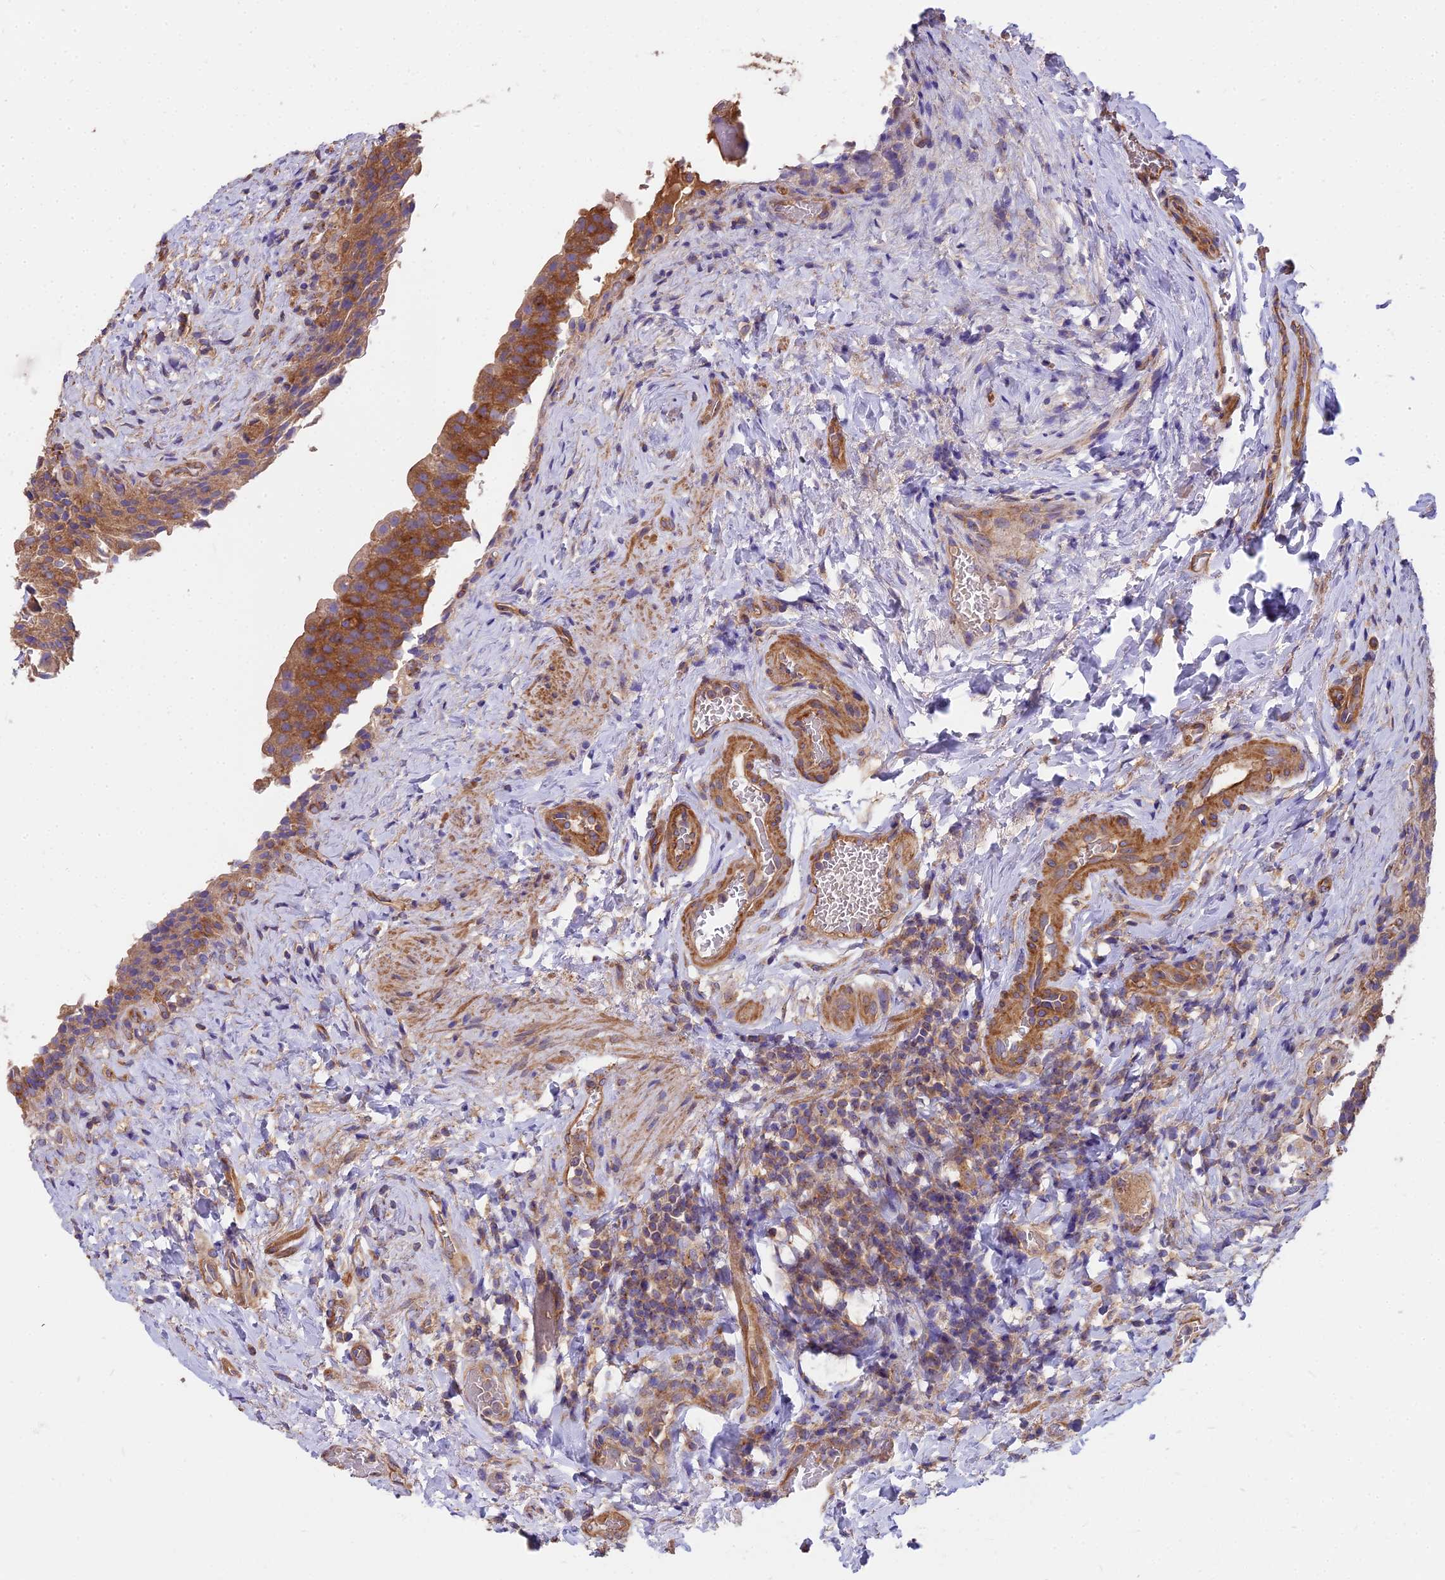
{"staining": {"intensity": "moderate", "quantity": ">75%", "location": "cytoplasmic/membranous"}, "tissue": "urinary bladder", "cell_type": "Urothelial cells", "image_type": "normal", "snomed": [{"axis": "morphology", "description": "Normal tissue, NOS"}, {"axis": "morphology", "description": "Inflammation, NOS"}, {"axis": "topography", "description": "Urinary bladder"}], "caption": "Moderate cytoplasmic/membranous positivity is identified in approximately >75% of urothelial cells in unremarkable urinary bladder. (Brightfield microscopy of DAB IHC at high magnification).", "gene": "DCTN3", "patient": {"sex": "male", "age": 64}}